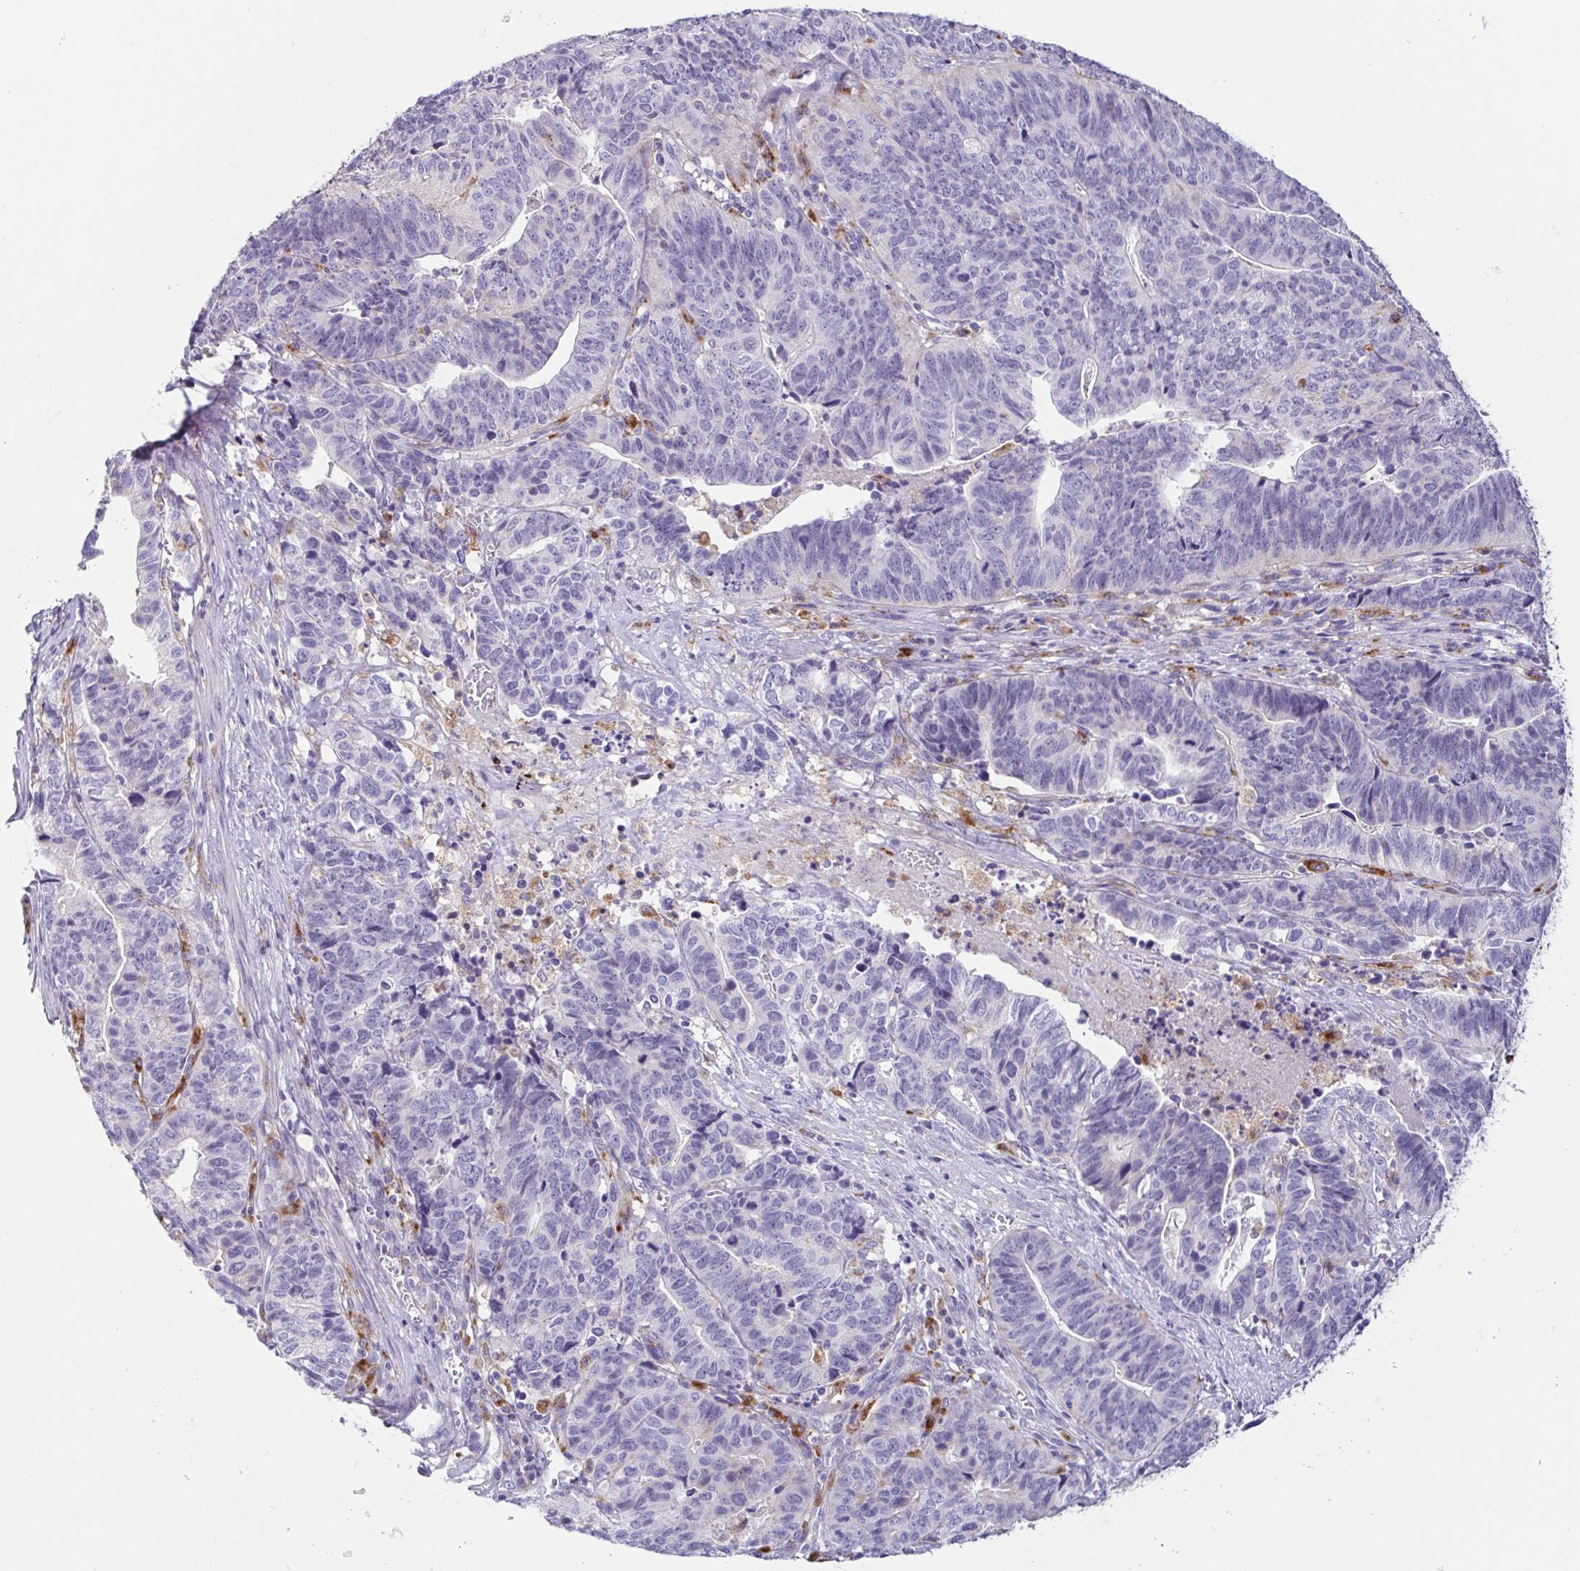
{"staining": {"intensity": "negative", "quantity": "none", "location": "none"}, "tissue": "stomach cancer", "cell_type": "Tumor cells", "image_type": "cancer", "snomed": [{"axis": "morphology", "description": "Adenocarcinoma, NOS"}, {"axis": "topography", "description": "Stomach, upper"}], "caption": "An immunohistochemistry (IHC) micrograph of stomach adenocarcinoma is shown. There is no staining in tumor cells of stomach adenocarcinoma.", "gene": "ATP6V1G2", "patient": {"sex": "female", "age": 67}}